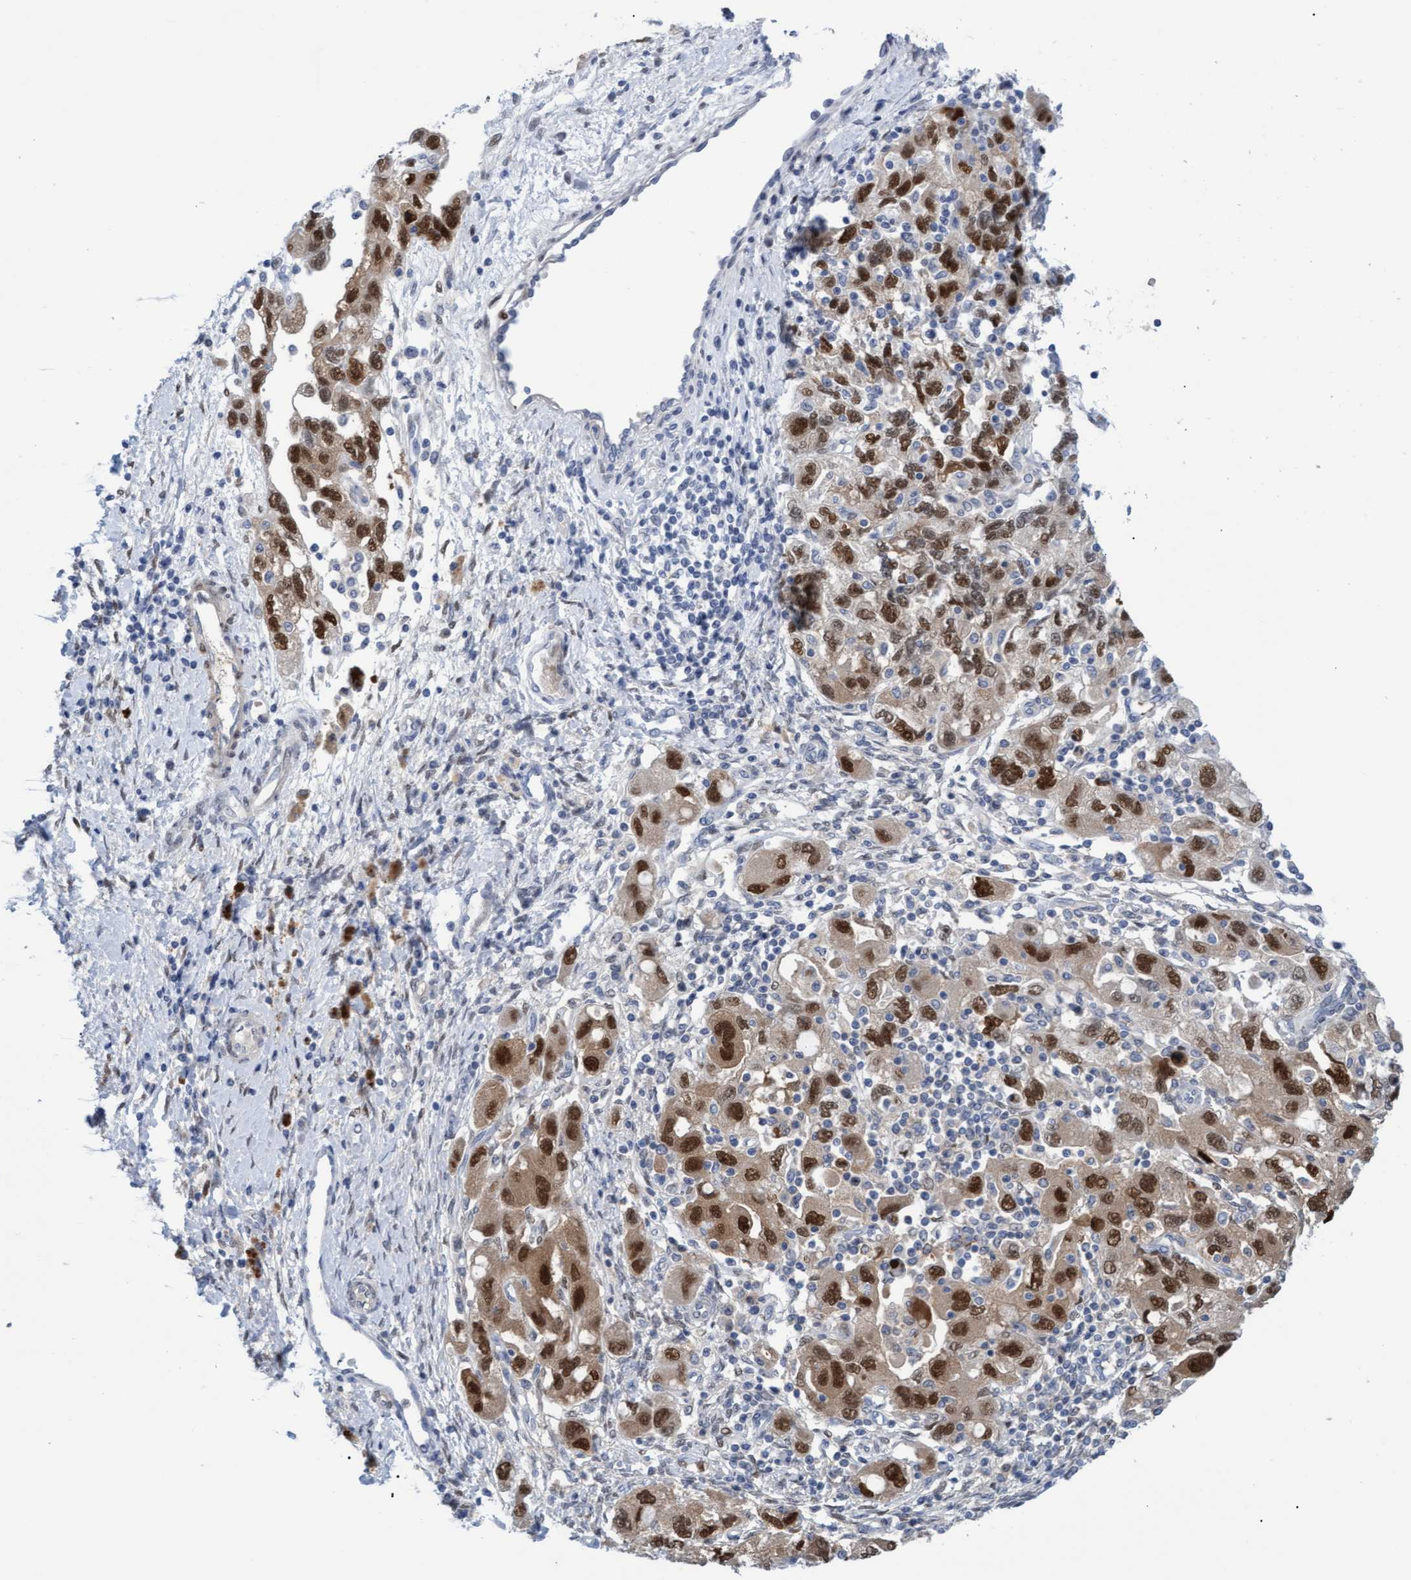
{"staining": {"intensity": "strong", "quantity": ">75%", "location": "cytoplasmic/membranous,nuclear"}, "tissue": "ovarian cancer", "cell_type": "Tumor cells", "image_type": "cancer", "snomed": [{"axis": "morphology", "description": "Carcinoma, NOS"}, {"axis": "morphology", "description": "Cystadenocarcinoma, serous, NOS"}, {"axis": "topography", "description": "Ovary"}], "caption": "Immunohistochemical staining of ovarian cancer reveals high levels of strong cytoplasmic/membranous and nuclear protein positivity in approximately >75% of tumor cells. (brown staining indicates protein expression, while blue staining denotes nuclei).", "gene": "PINX1", "patient": {"sex": "female", "age": 69}}